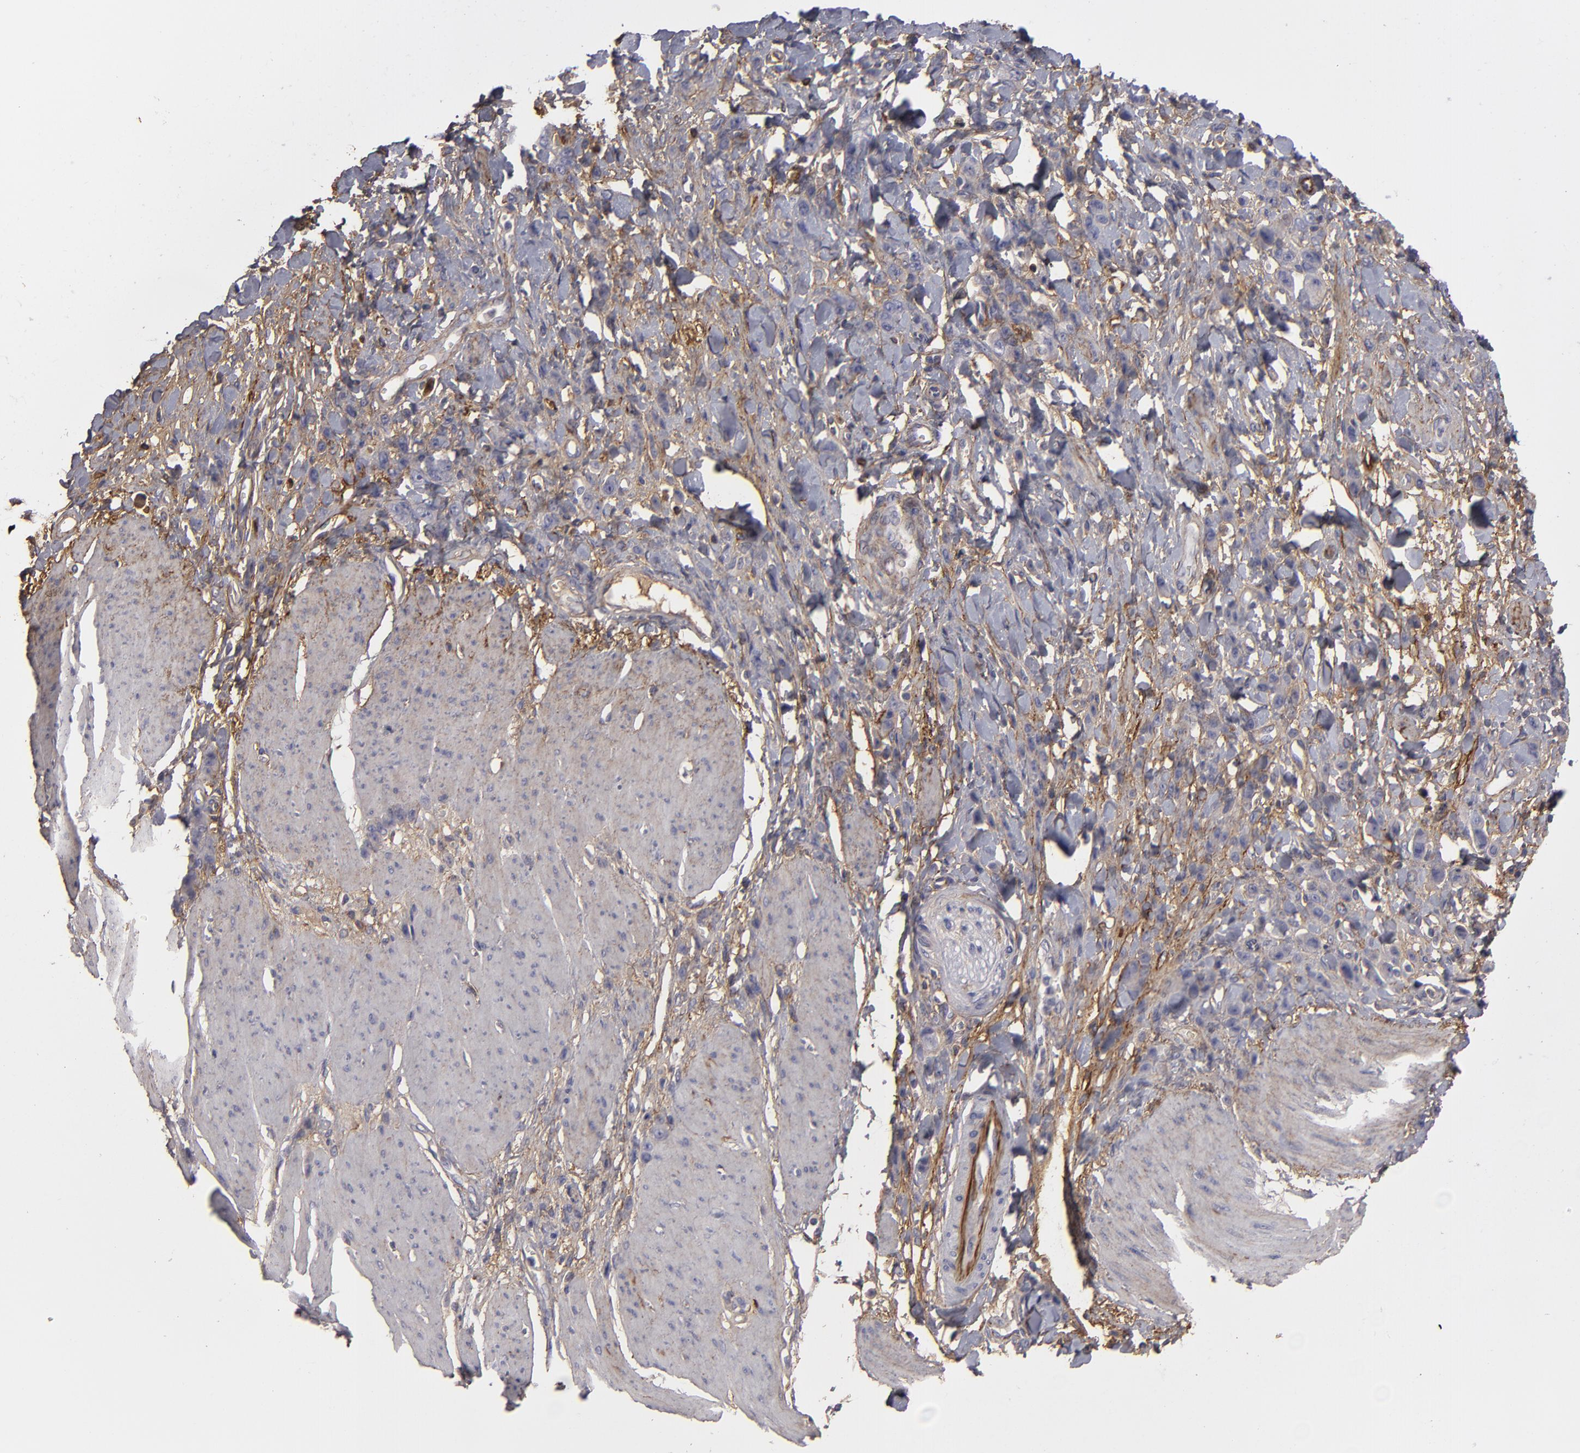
{"staining": {"intensity": "negative", "quantity": "none", "location": "none"}, "tissue": "stomach cancer", "cell_type": "Tumor cells", "image_type": "cancer", "snomed": [{"axis": "morphology", "description": "Normal tissue, NOS"}, {"axis": "morphology", "description": "Adenocarcinoma, NOS"}, {"axis": "topography", "description": "Stomach"}], "caption": "DAB (3,3'-diaminobenzidine) immunohistochemical staining of adenocarcinoma (stomach) exhibits no significant expression in tumor cells. (DAB (3,3'-diaminobenzidine) immunohistochemistry (IHC) visualized using brightfield microscopy, high magnification).", "gene": "FBLN1", "patient": {"sex": "male", "age": 82}}